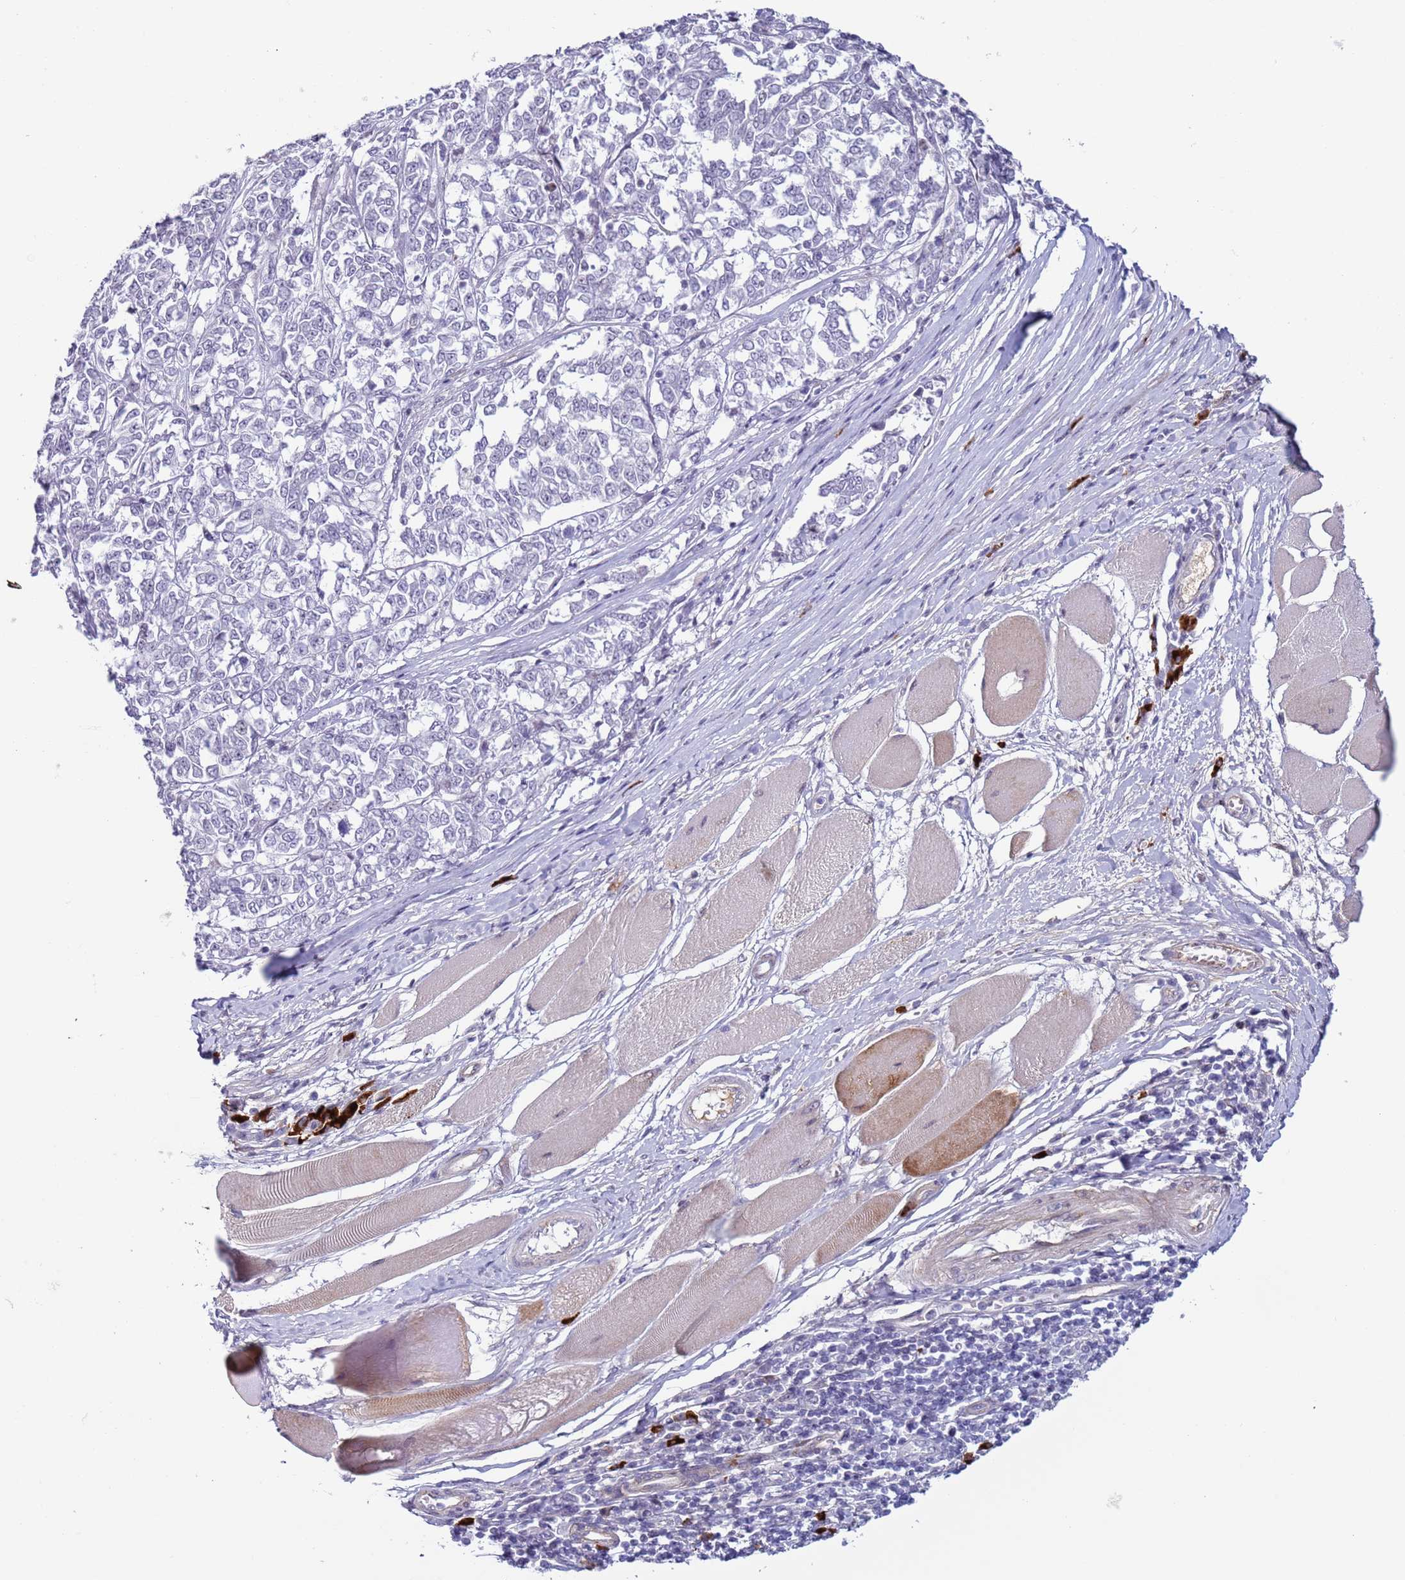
{"staining": {"intensity": "negative", "quantity": "none", "location": "none"}, "tissue": "melanoma", "cell_type": "Tumor cells", "image_type": "cancer", "snomed": [{"axis": "morphology", "description": "Malignant melanoma, NOS"}, {"axis": "topography", "description": "Skin"}], "caption": "The micrograph shows no staining of tumor cells in melanoma.", "gene": "NPAP1", "patient": {"sex": "female", "age": 72}}